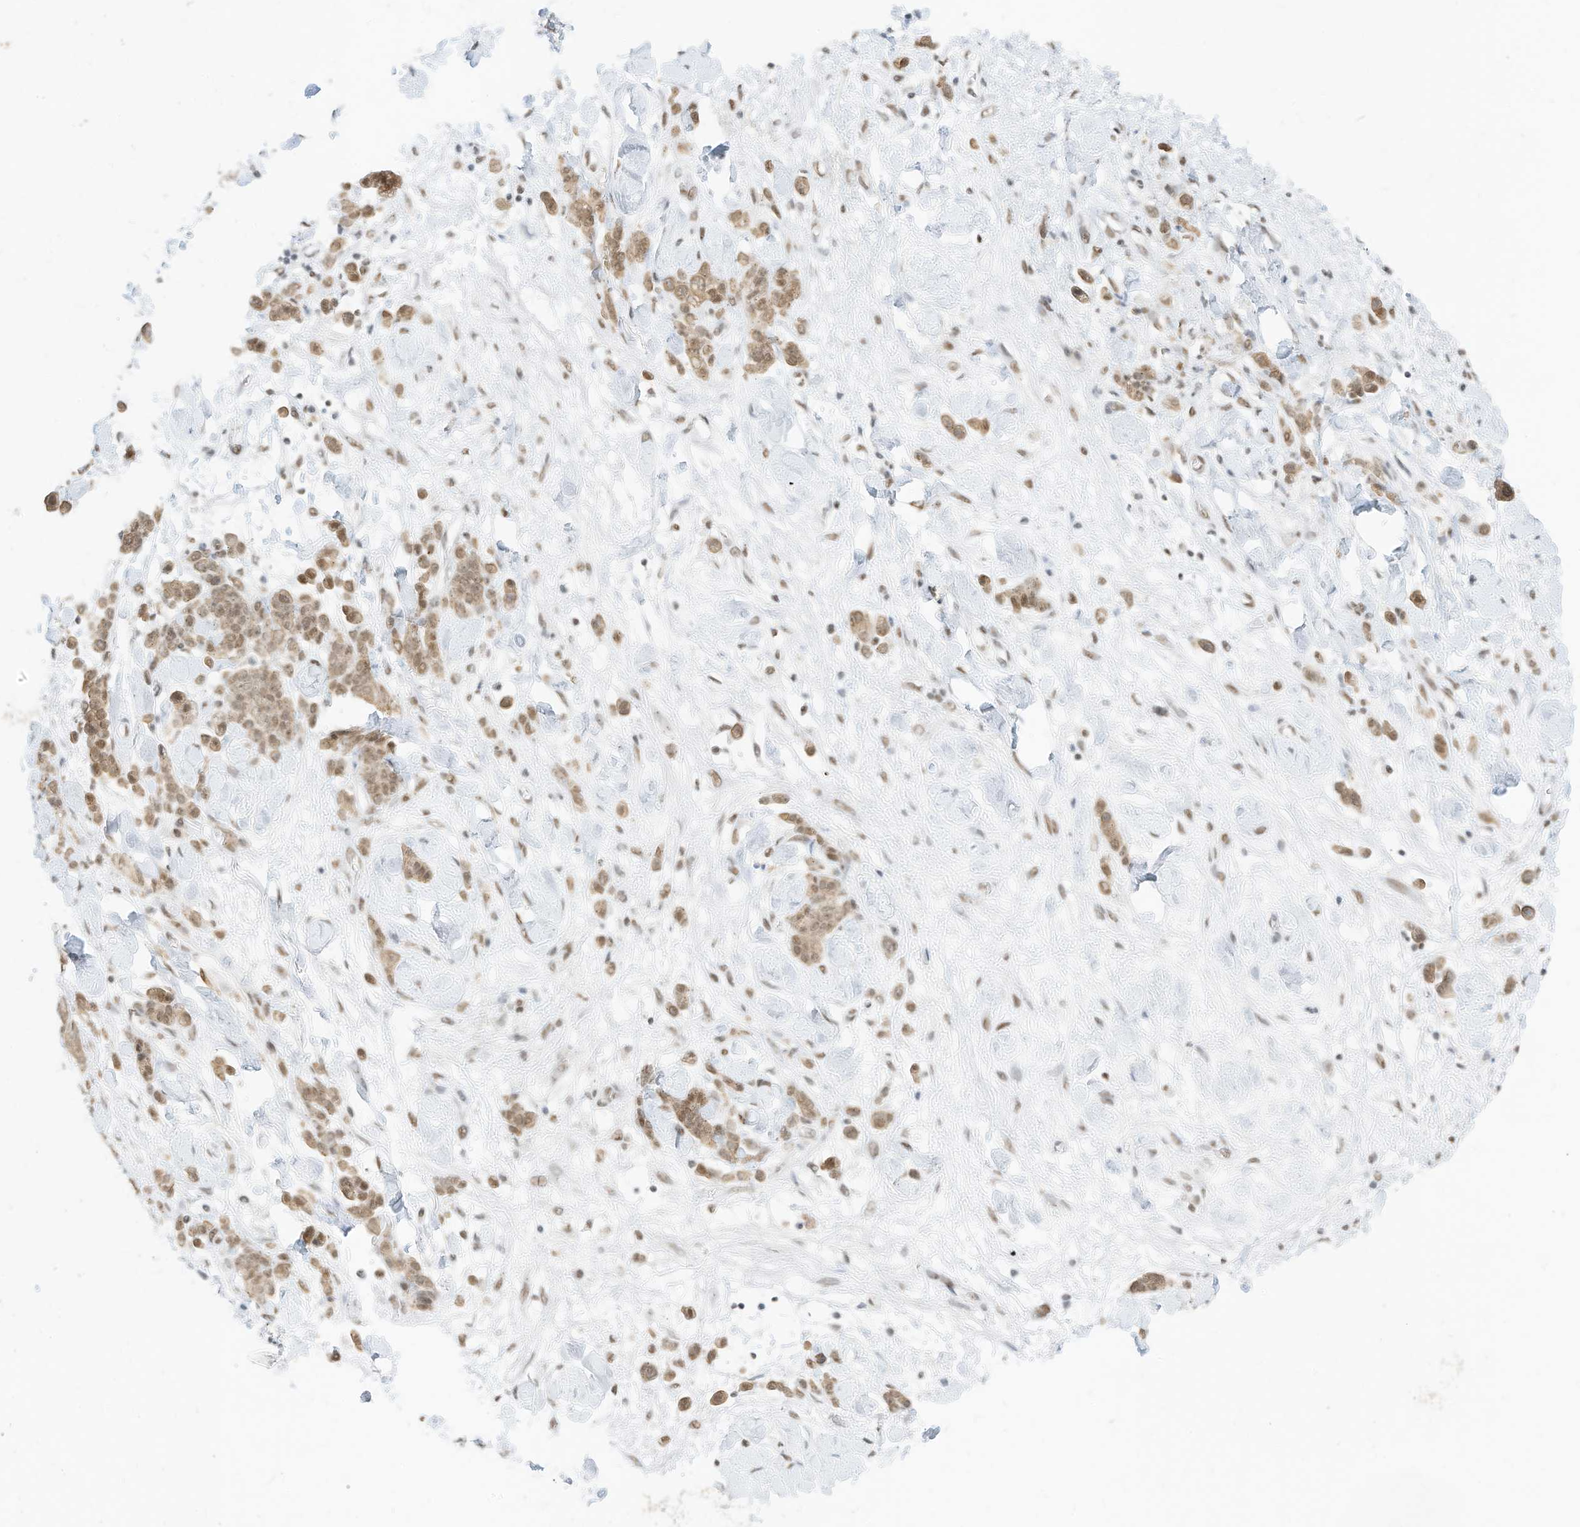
{"staining": {"intensity": "moderate", "quantity": ">75%", "location": "nuclear"}, "tissue": "stomach cancer", "cell_type": "Tumor cells", "image_type": "cancer", "snomed": [{"axis": "morphology", "description": "Normal tissue, NOS"}, {"axis": "morphology", "description": "Adenocarcinoma, NOS"}, {"axis": "topography", "description": "Stomach"}], "caption": "Stomach cancer stained with DAB (3,3'-diaminobenzidine) immunohistochemistry exhibits medium levels of moderate nuclear positivity in approximately >75% of tumor cells. The staining was performed using DAB (3,3'-diaminobenzidine) to visualize the protein expression in brown, while the nuclei were stained in blue with hematoxylin (Magnification: 20x).", "gene": "SMARCA2", "patient": {"sex": "male", "age": 82}}